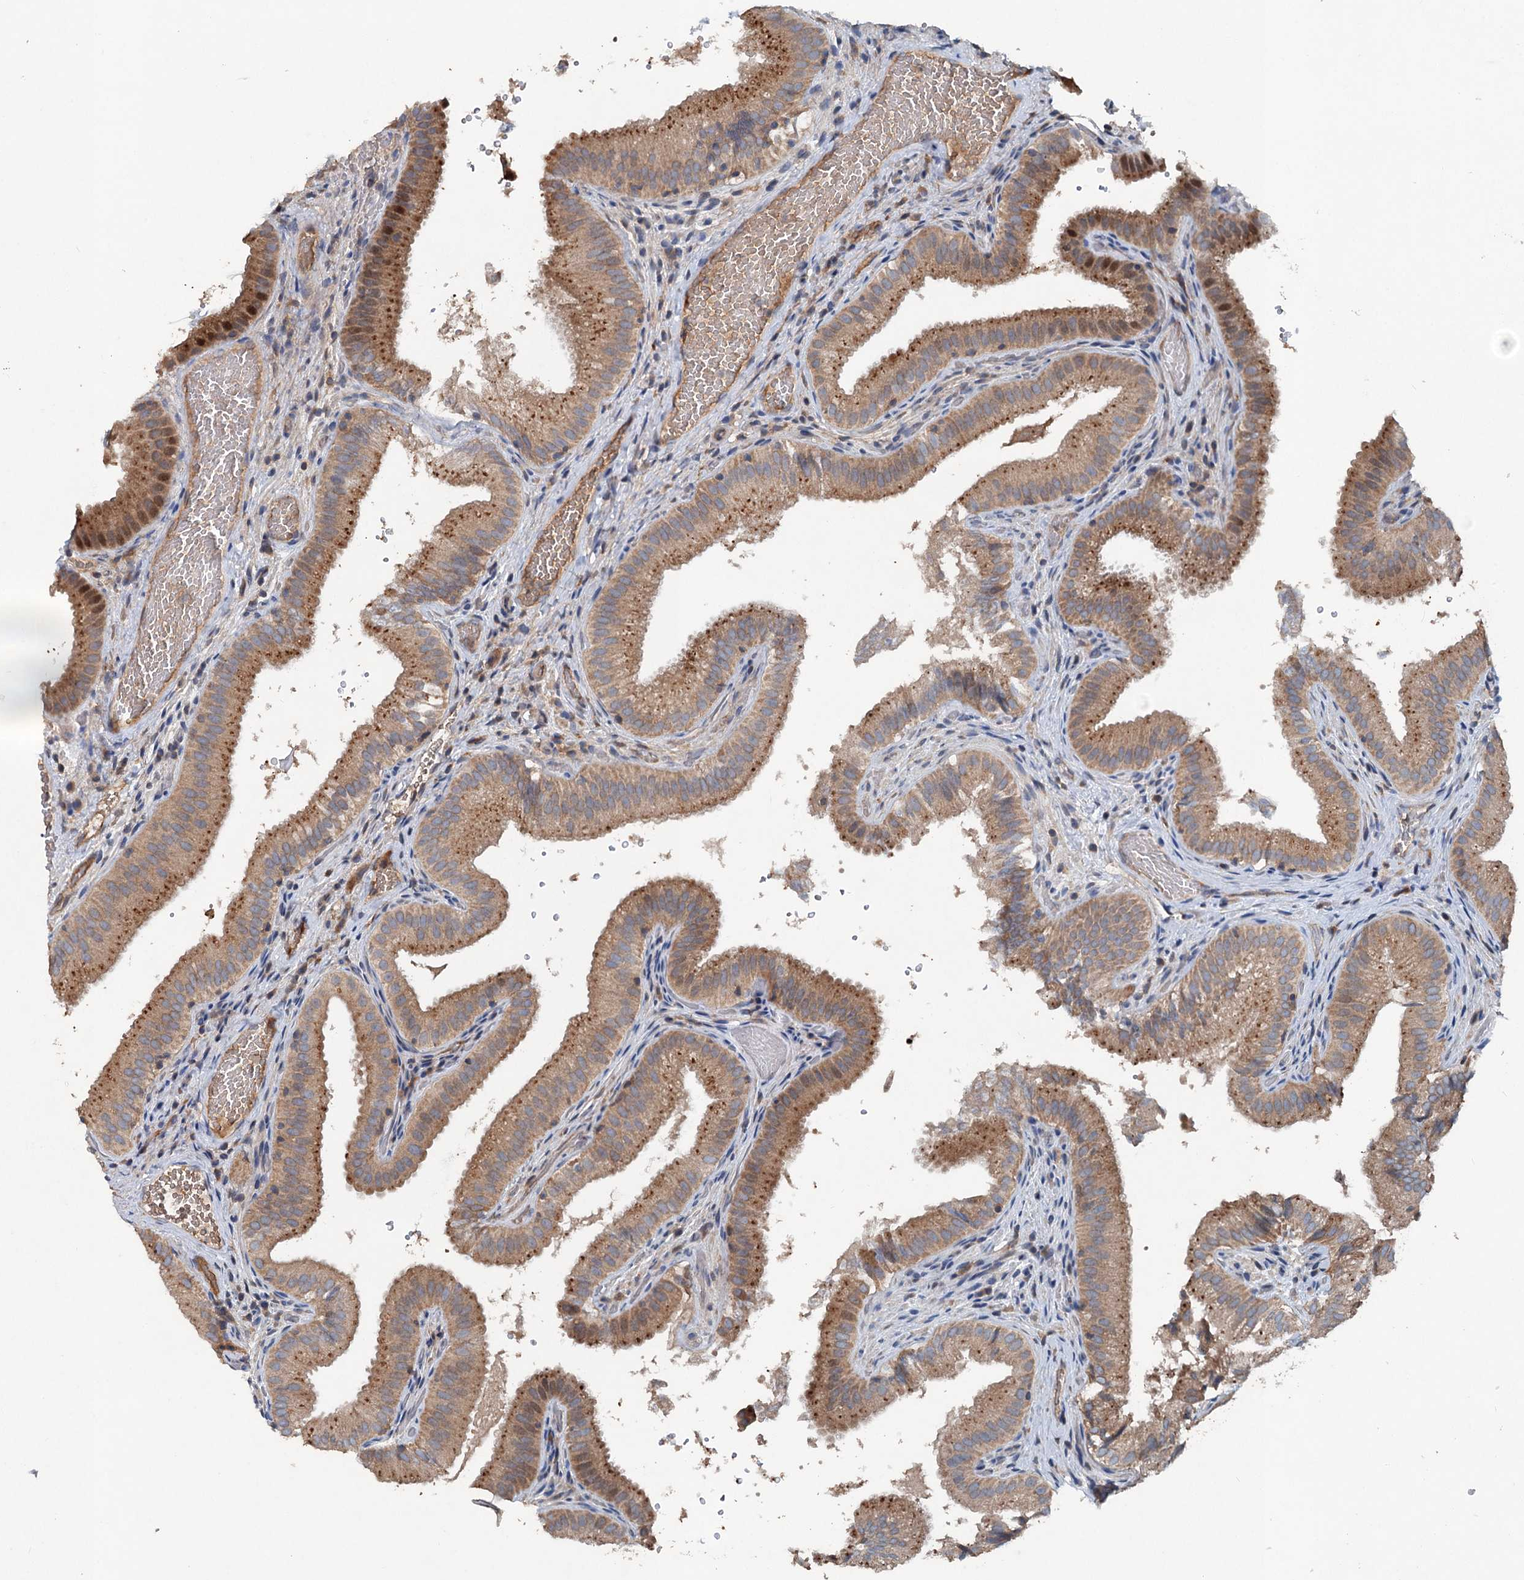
{"staining": {"intensity": "moderate", "quantity": ">75%", "location": "cytoplasmic/membranous,nuclear"}, "tissue": "gallbladder", "cell_type": "Glandular cells", "image_type": "normal", "snomed": [{"axis": "morphology", "description": "Normal tissue, NOS"}, {"axis": "topography", "description": "Gallbladder"}], "caption": "This micrograph shows immunohistochemistry staining of normal gallbladder, with medium moderate cytoplasmic/membranous,nuclear expression in about >75% of glandular cells.", "gene": "TAPBPL", "patient": {"sex": "female", "age": 30}}